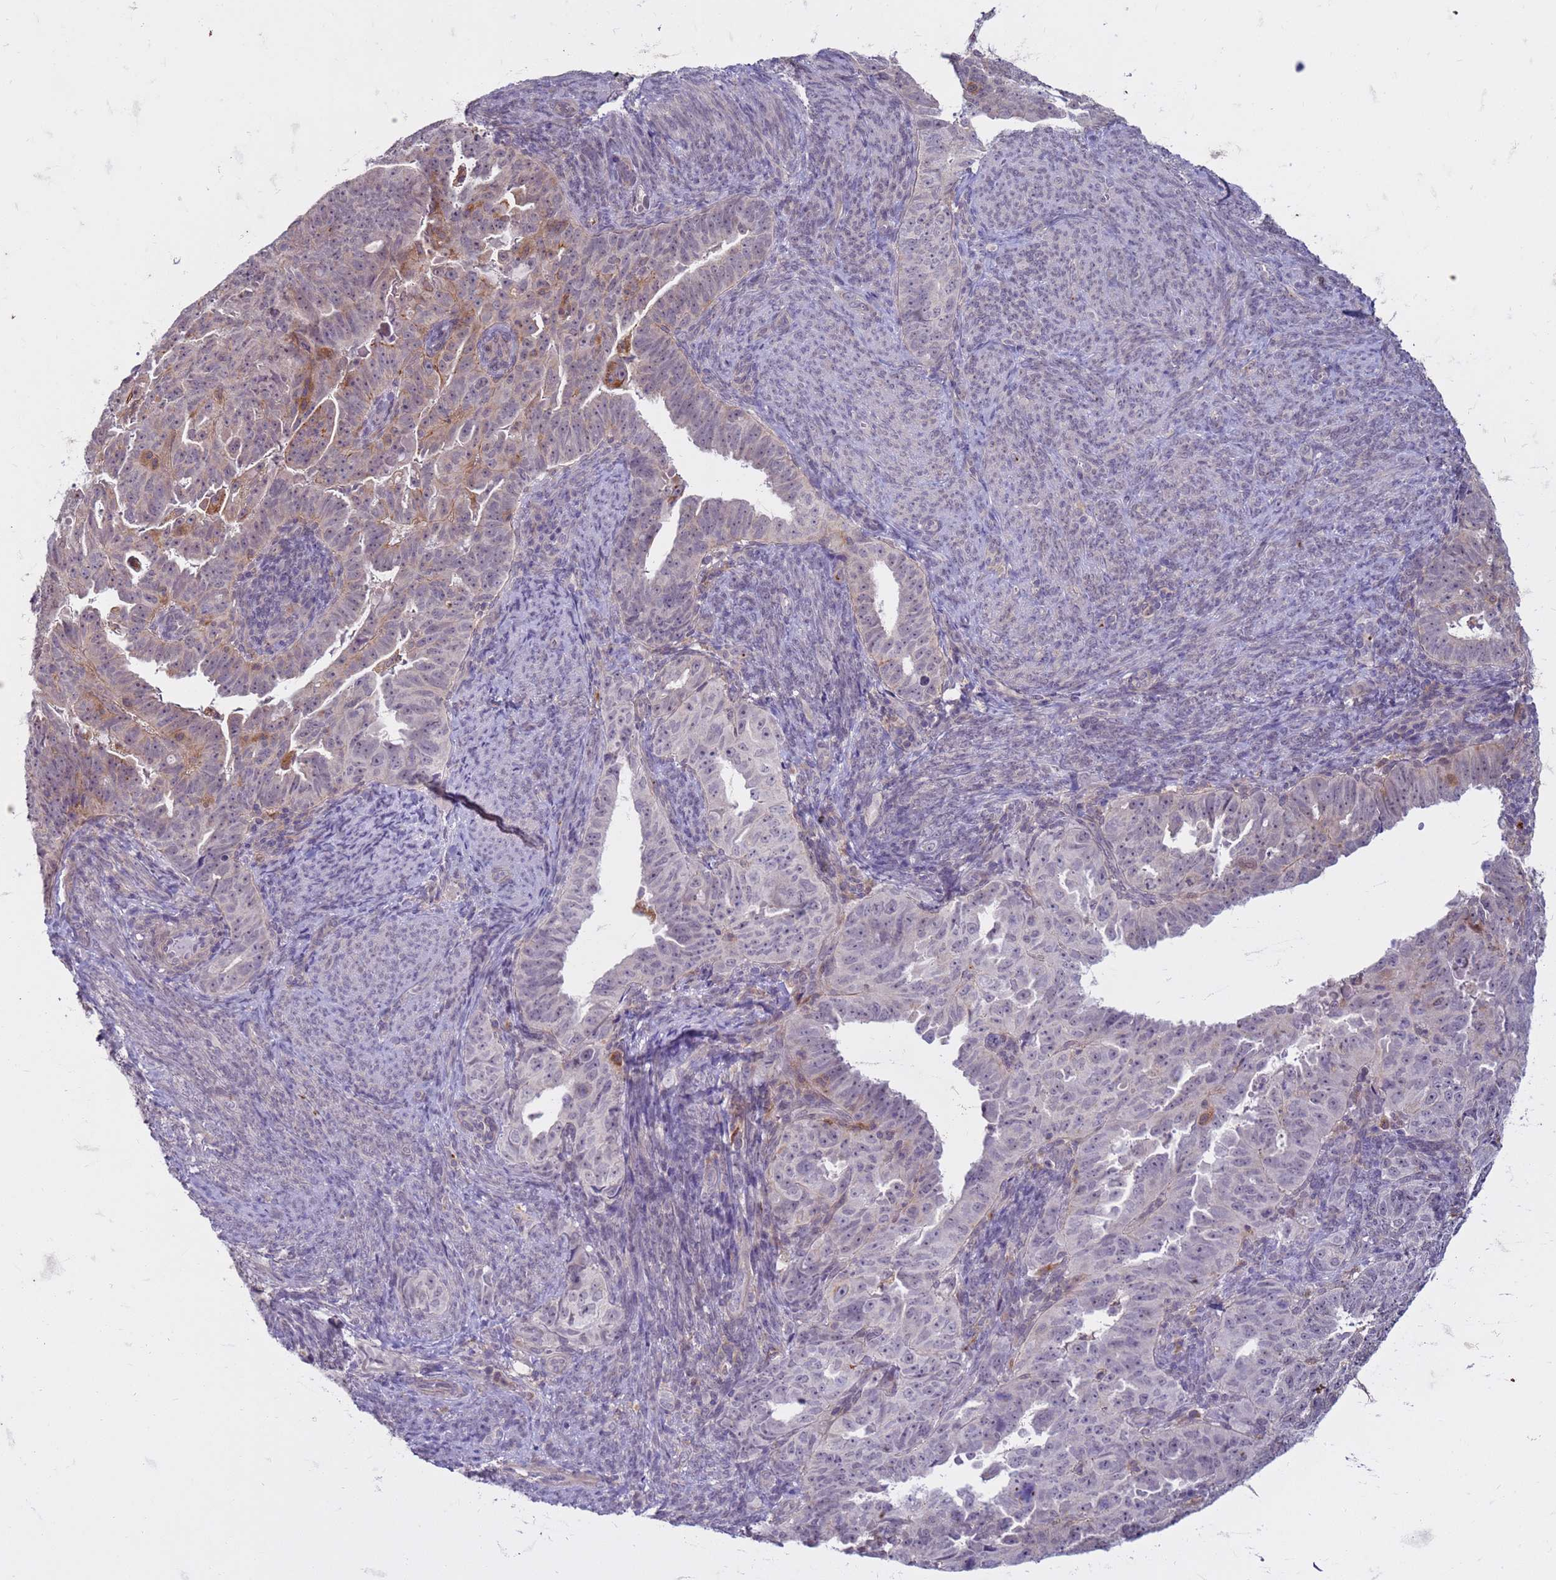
{"staining": {"intensity": "weak", "quantity": "<25%", "location": "cytoplasmic/membranous"}, "tissue": "endometrial cancer", "cell_type": "Tumor cells", "image_type": "cancer", "snomed": [{"axis": "morphology", "description": "Adenocarcinoma, NOS"}, {"axis": "topography", "description": "Endometrium"}], "caption": "This is an immunohistochemistry (IHC) image of endometrial cancer (adenocarcinoma). There is no positivity in tumor cells.", "gene": "SLC15A3", "patient": {"sex": "female", "age": 65}}